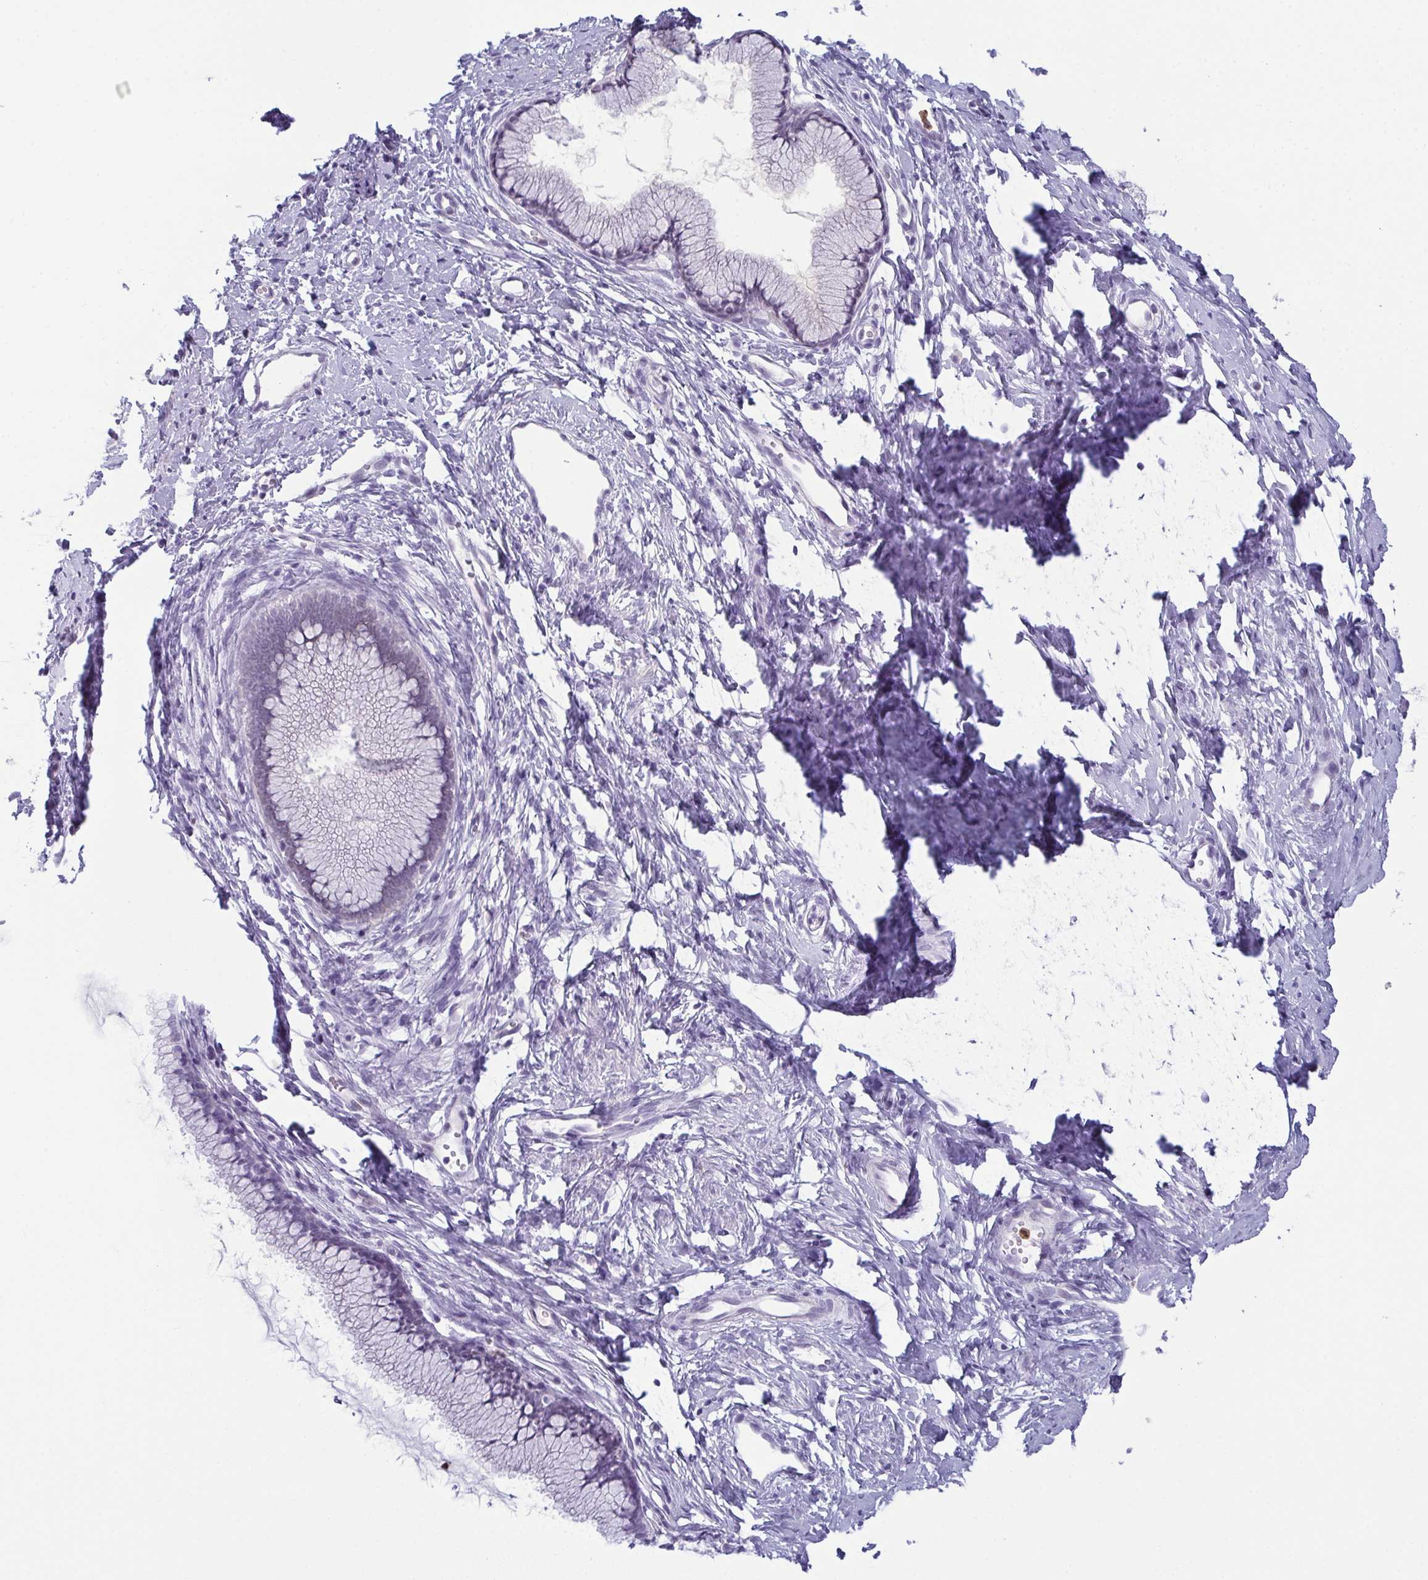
{"staining": {"intensity": "weak", "quantity": "<25%", "location": "cytoplasmic/membranous"}, "tissue": "cervix", "cell_type": "Glandular cells", "image_type": "normal", "snomed": [{"axis": "morphology", "description": "Normal tissue, NOS"}, {"axis": "topography", "description": "Cervix"}], "caption": "IHC of benign human cervix demonstrates no expression in glandular cells. (Stains: DAB (3,3'-diaminobenzidine) immunohistochemistry with hematoxylin counter stain, Microscopy: brightfield microscopy at high magnification).", "gene": "CDA", "patient": {"sex": "female", "age": 40}}